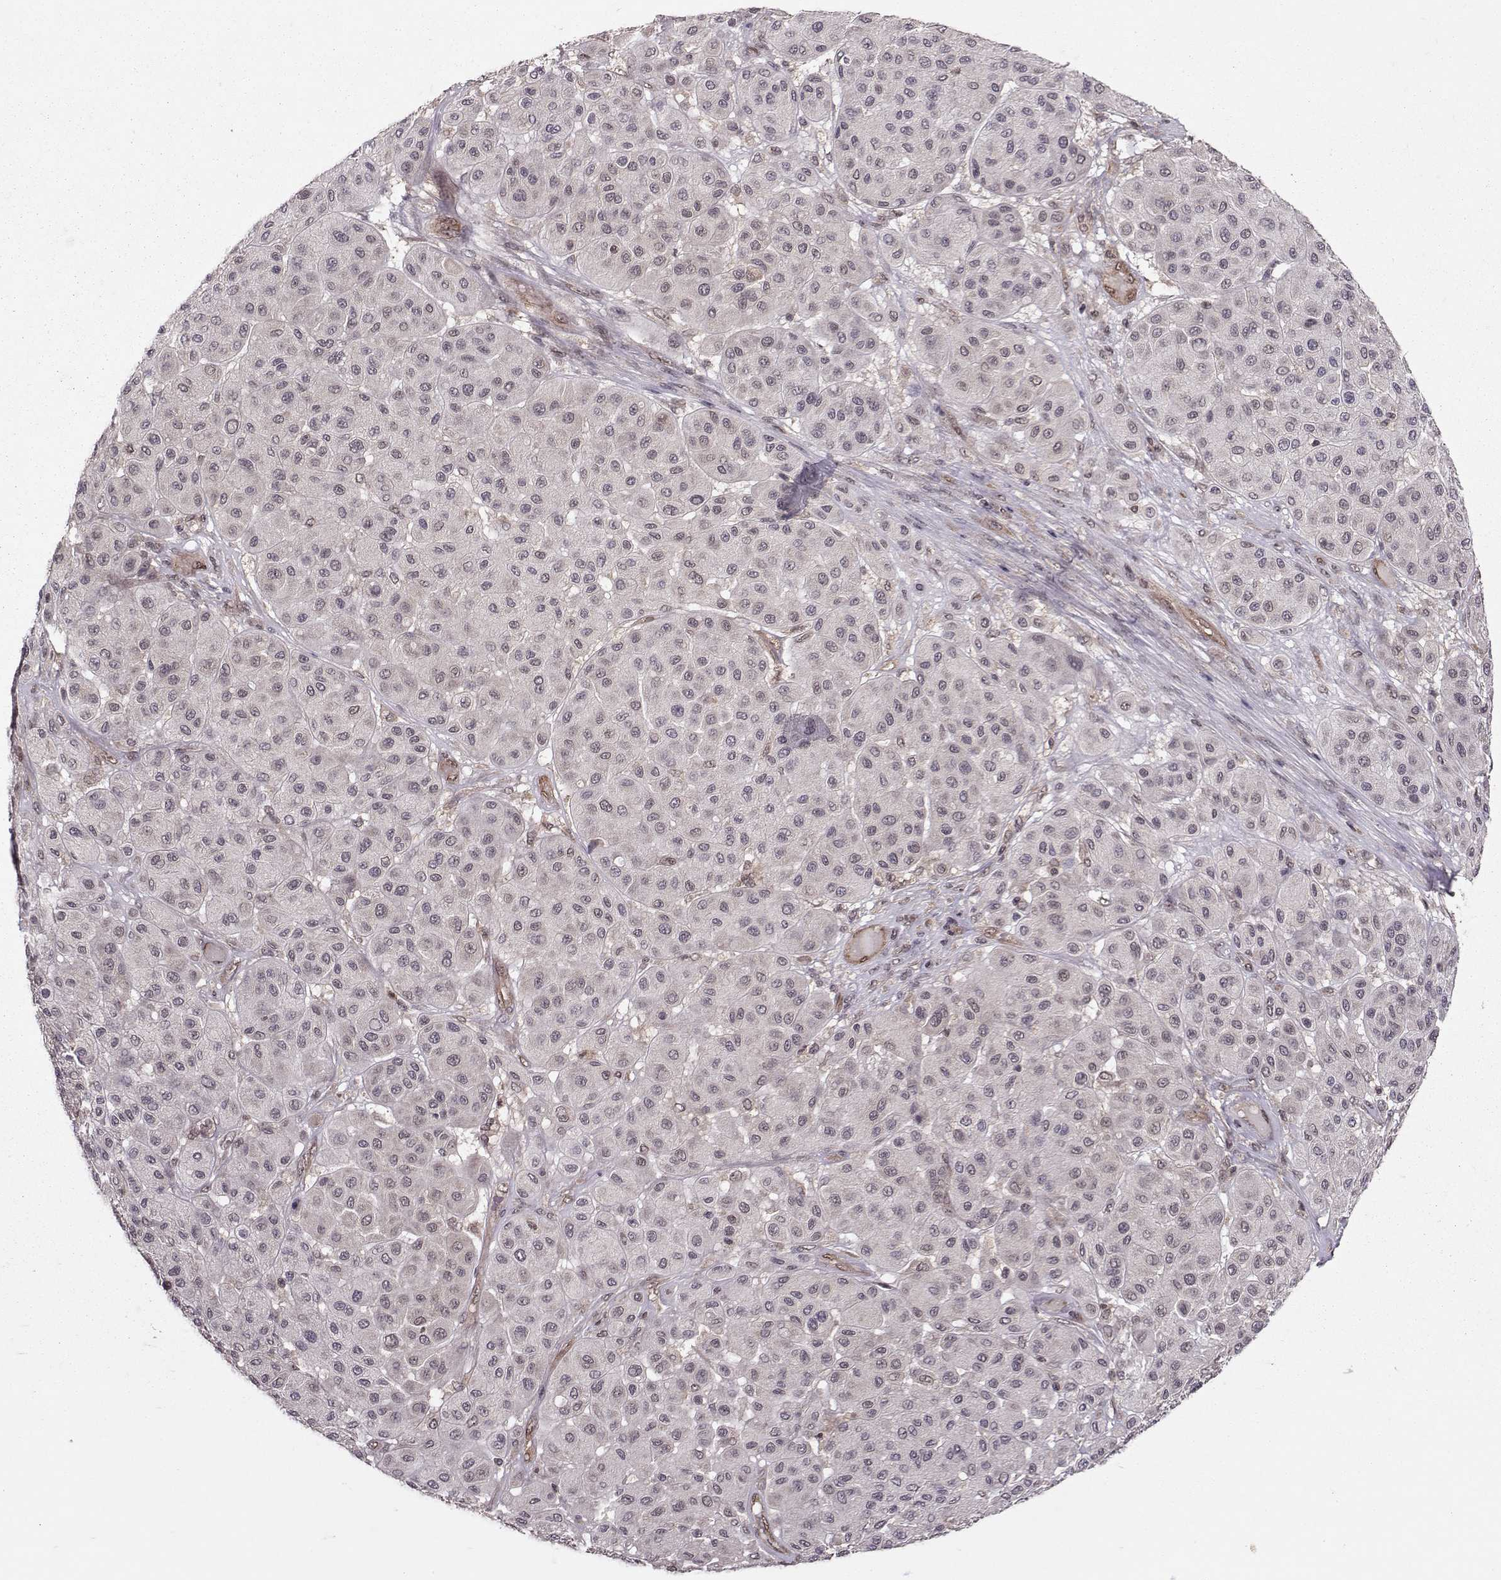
{"staining": {"intensity": "negative", "quantity": "none", "location": "none"}, "tissue": "melanoma", "cell_type": "Tumor cells", "image_type": "cancer", "snomed": [{"axis": "morphology", "description": "Malignant melanoma, Metastatic site"}, {"axis": "topography", "description": "Smooth muscle"}], "caption": "This histopathology image is of melanoma stained with immunohistochemistry to label a protein in brown with the nuclei are counter-stained blue. There is no positivity in tumor cells.", "gene": "PPP2R2A", "patient": {"sex": "male", "age": 41}}